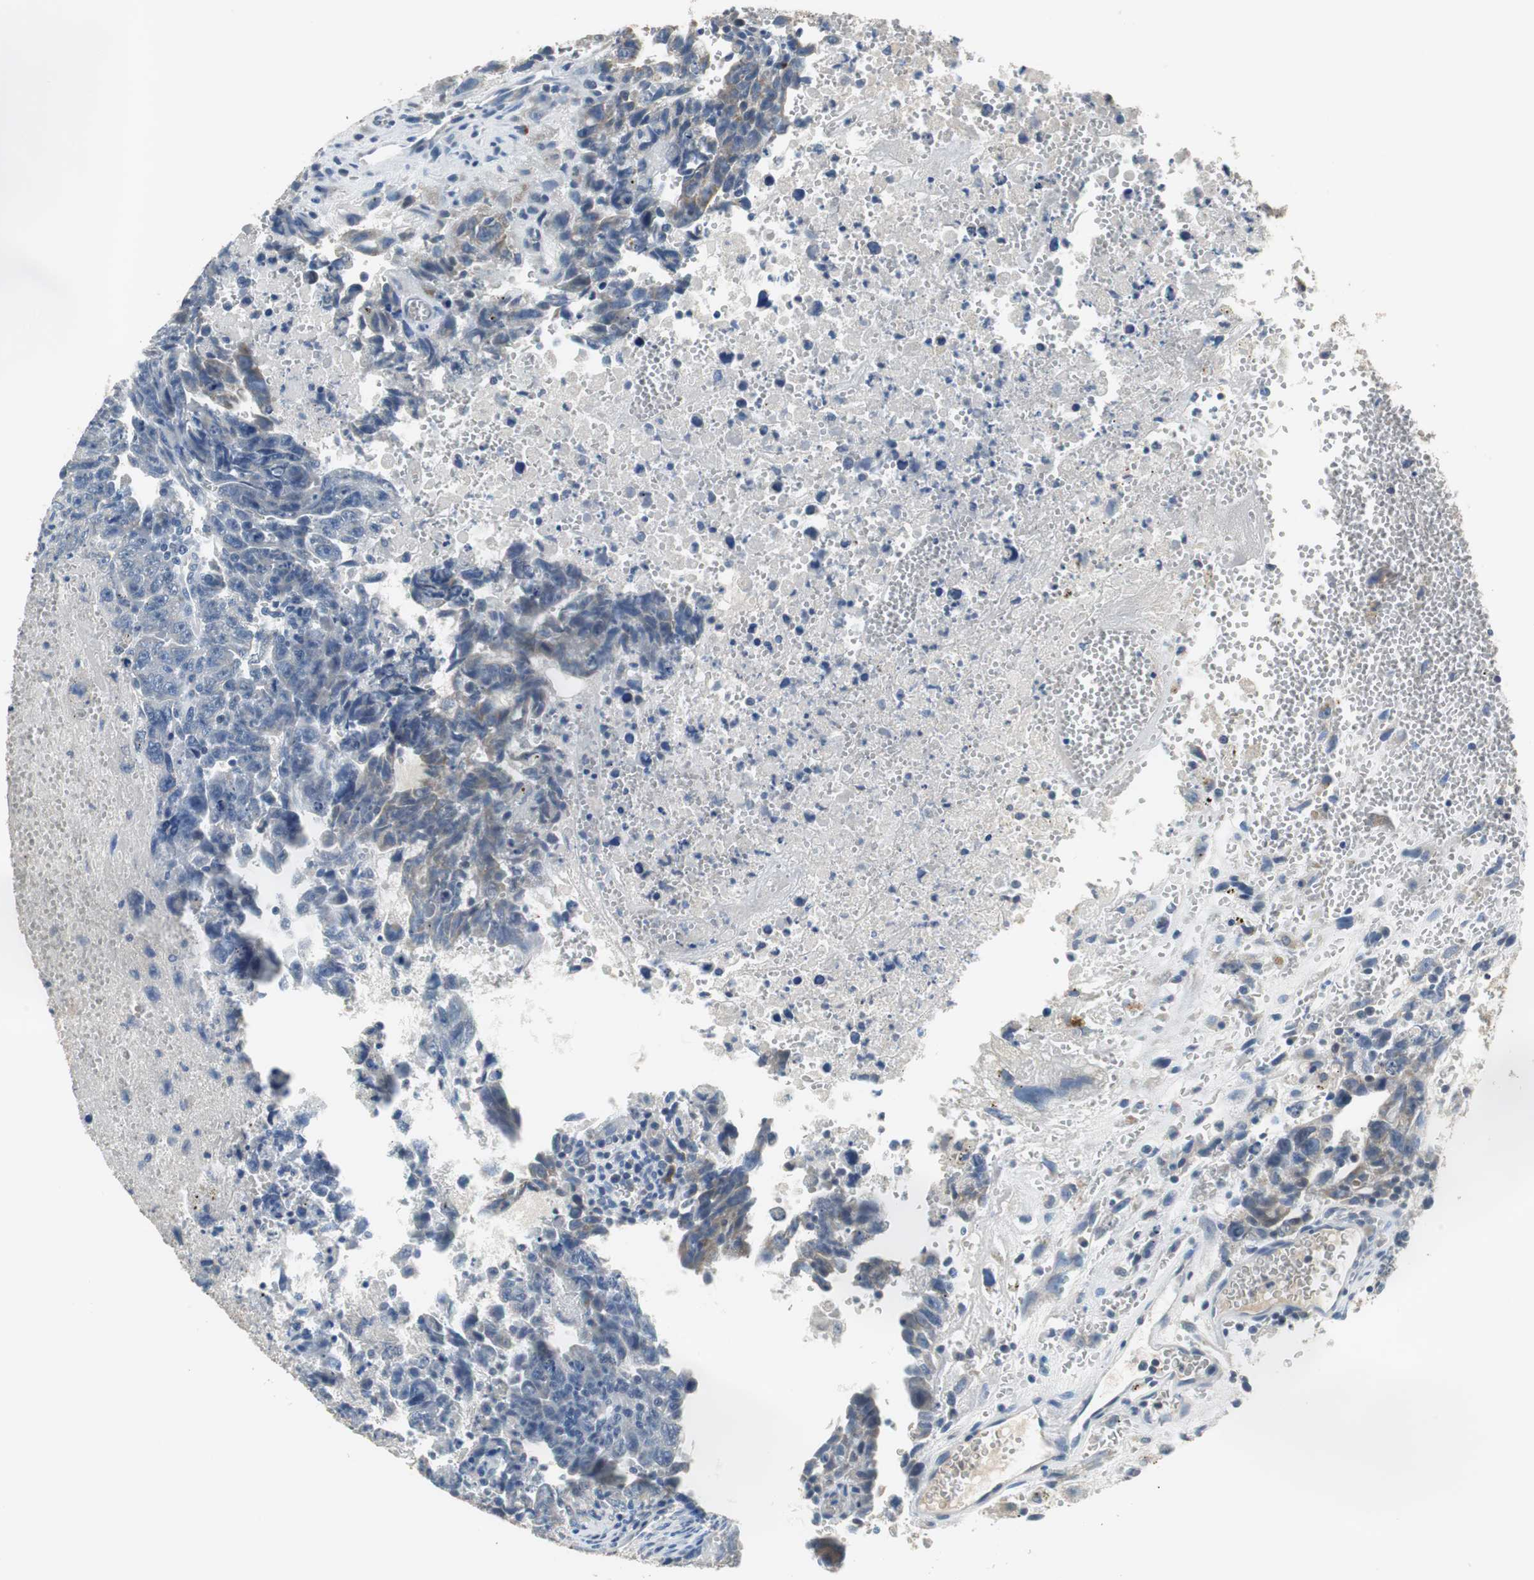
{"staining": {"intensity": "negative", "quantity": "none", "location": "none"}, "tissue": "testis cancer", "cell_type": "Tumor cells", "image_type": "cancer", "snomed": [{"axis": "morphology", "description": "Carcinoma, Embryonal, NOS"}, {"axis": "topography", "description": "Testis"}], "caption": "Histopathology image shows no significant protein positivity in tumor cells of testis cancer.", "gene": "MTIF2", "patient": {"sex": "male", "age": 28}}